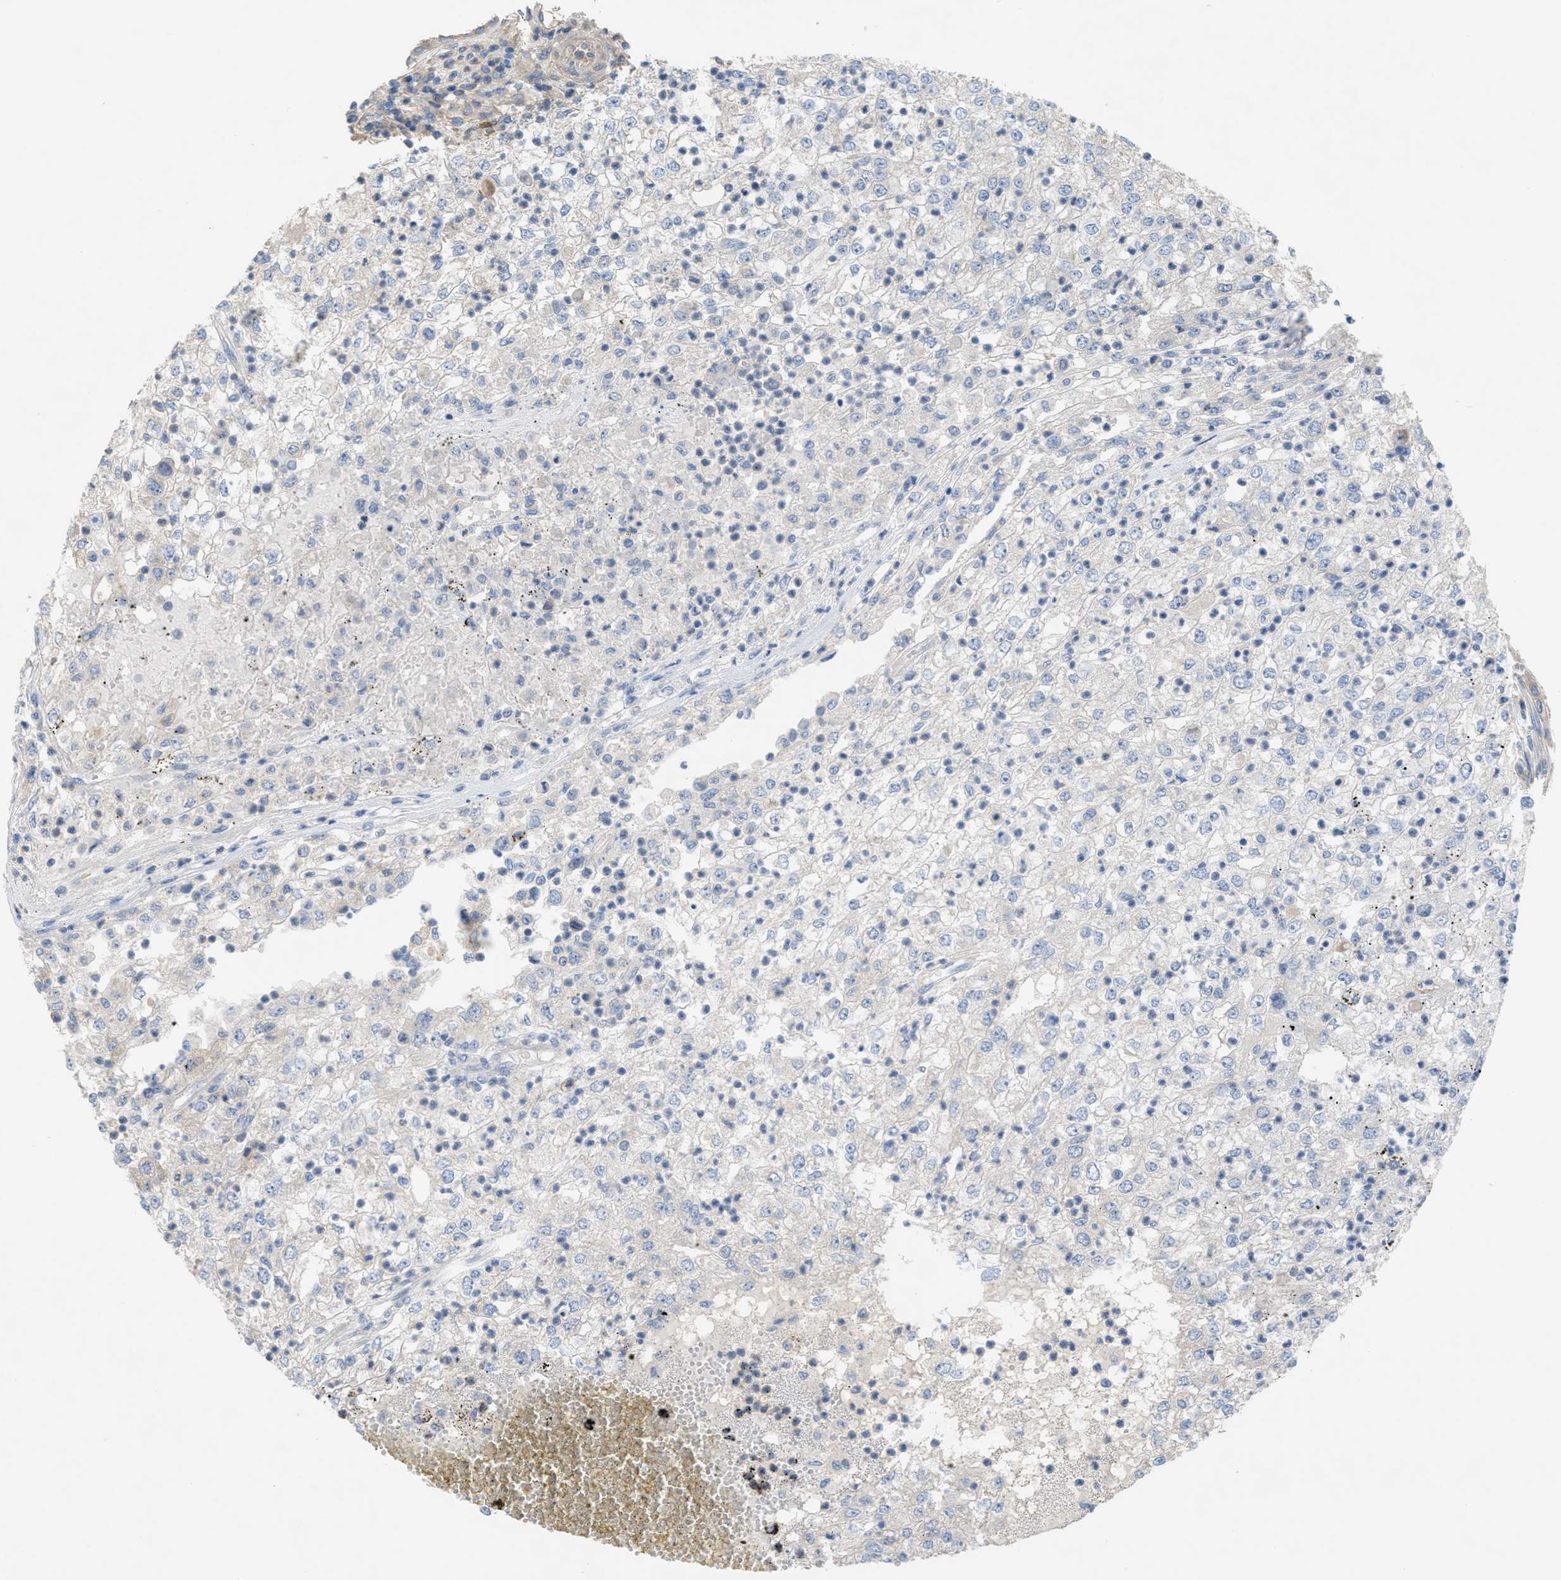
{"staining": {"intensity": "negative", "quantity": "none", "location": "none"}, "tissue": "renal cancer", "cell_type": "Tumor cells", "image_type": "cancer", "snomed": [{"axis": "morphology", "description": "Adenocarcinoma, NOS"}, {"axis": "topography", "description": "Kidney"}], "caption": "Tumor cells show no significant protein staining in renal cancer. (Stains: DAB (3,3'-diaminobenzidine) immunohistochemistry (IHC) with hematoxylin counter stain, Microscopy: brightfield microscopy at high magnification).", "gene": "UBA5", "patient": {"sex": "female", "age": 54}}